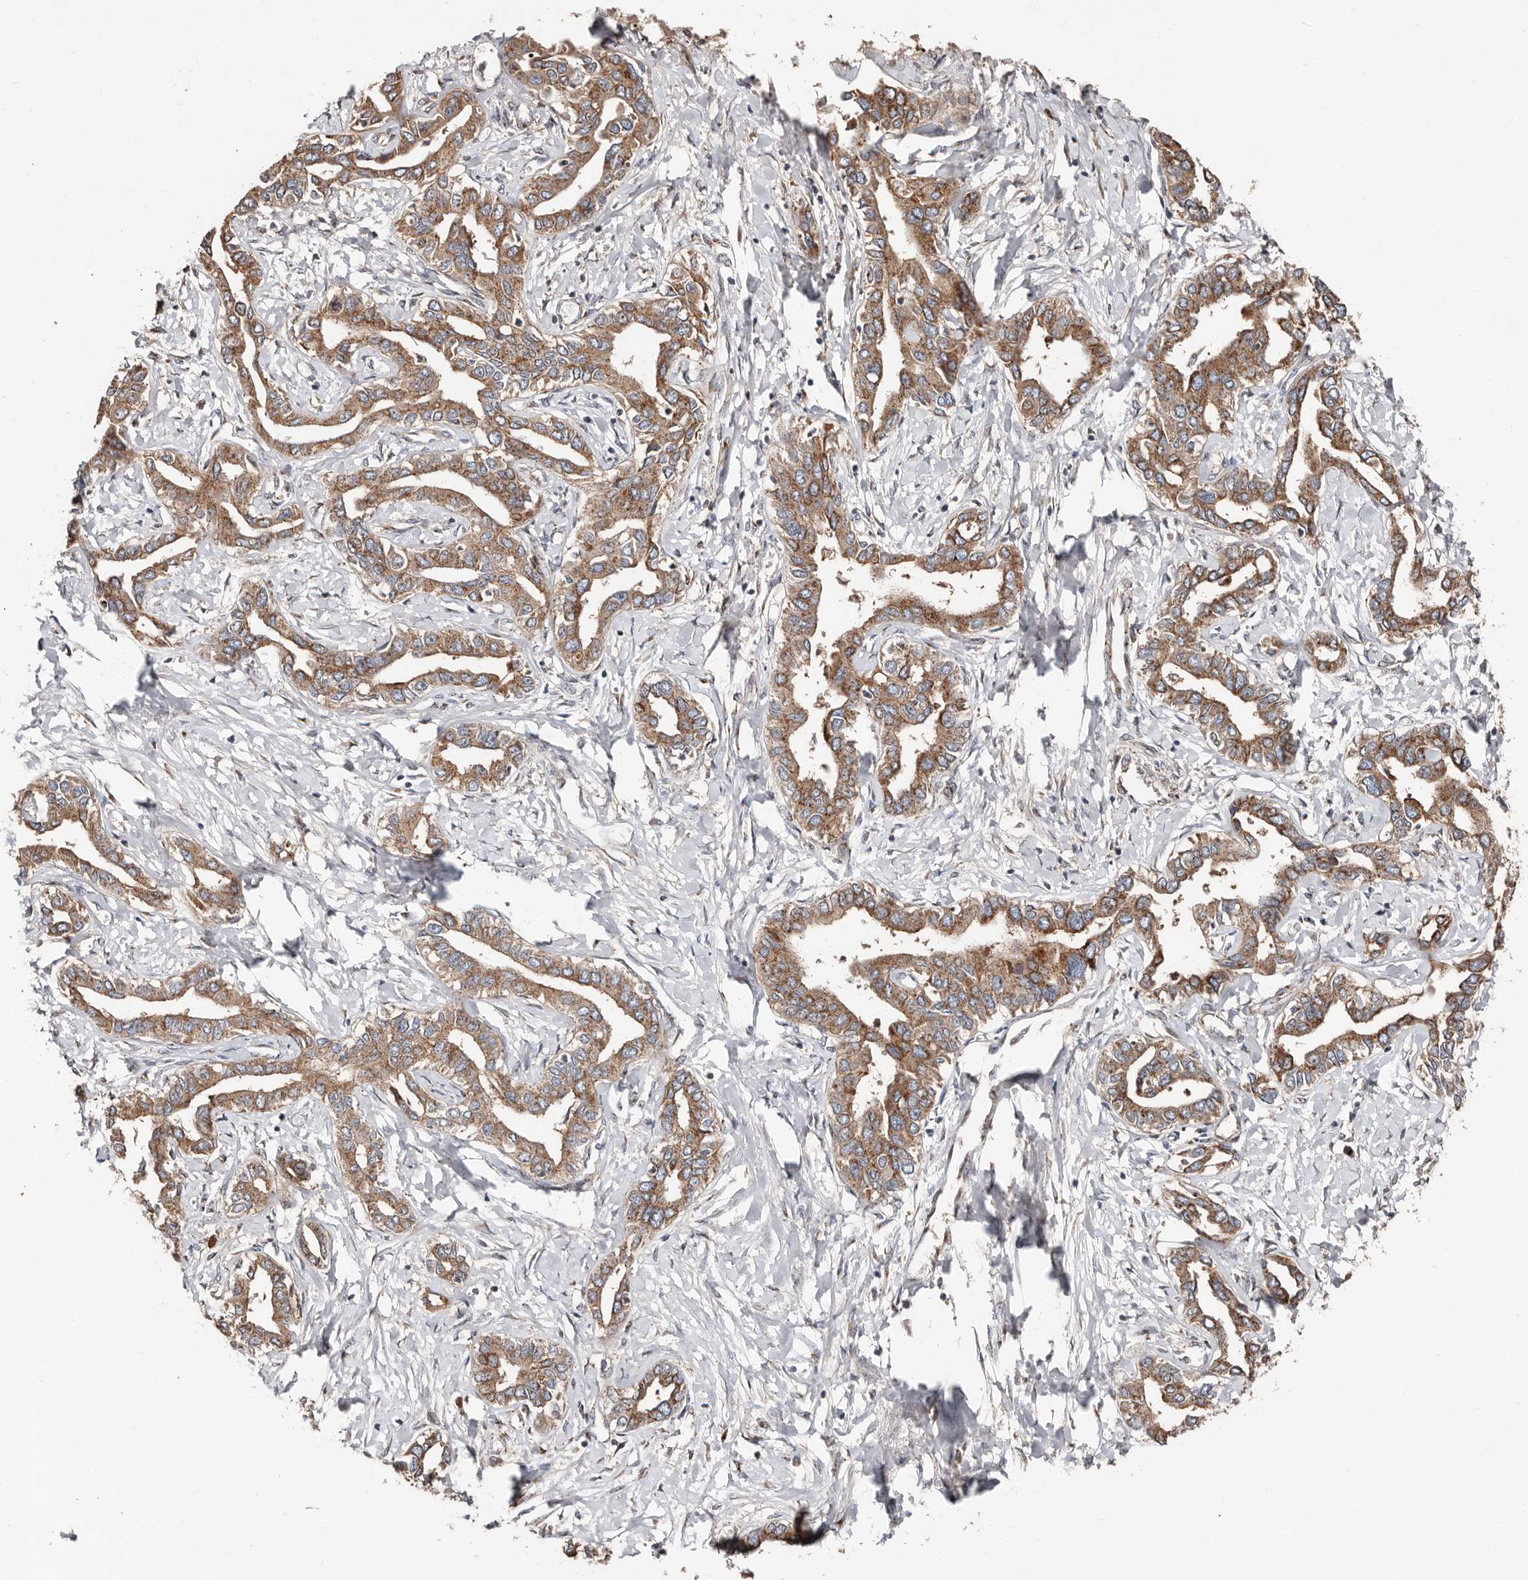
{"staining": {"intensity": "moderate", "quantity": ">75%", "location": "cytoplasmic/membranous"}, "tissue": "liver cancer", "cell_type": "Tumor cells", "image_type": "cancer", "snomed": [{"axis": "morphology", "description": "Cholangiocarcinoma"}, {"axis": "topography", "description": "Liver"}], "caption": "Tumor cells show moderate cytoplasmic/membranous expression in about >75% of cells in cholangiocarcinoma (liver).", "gene": "COG1", "patient": {"sex": "male", "age": 59}}